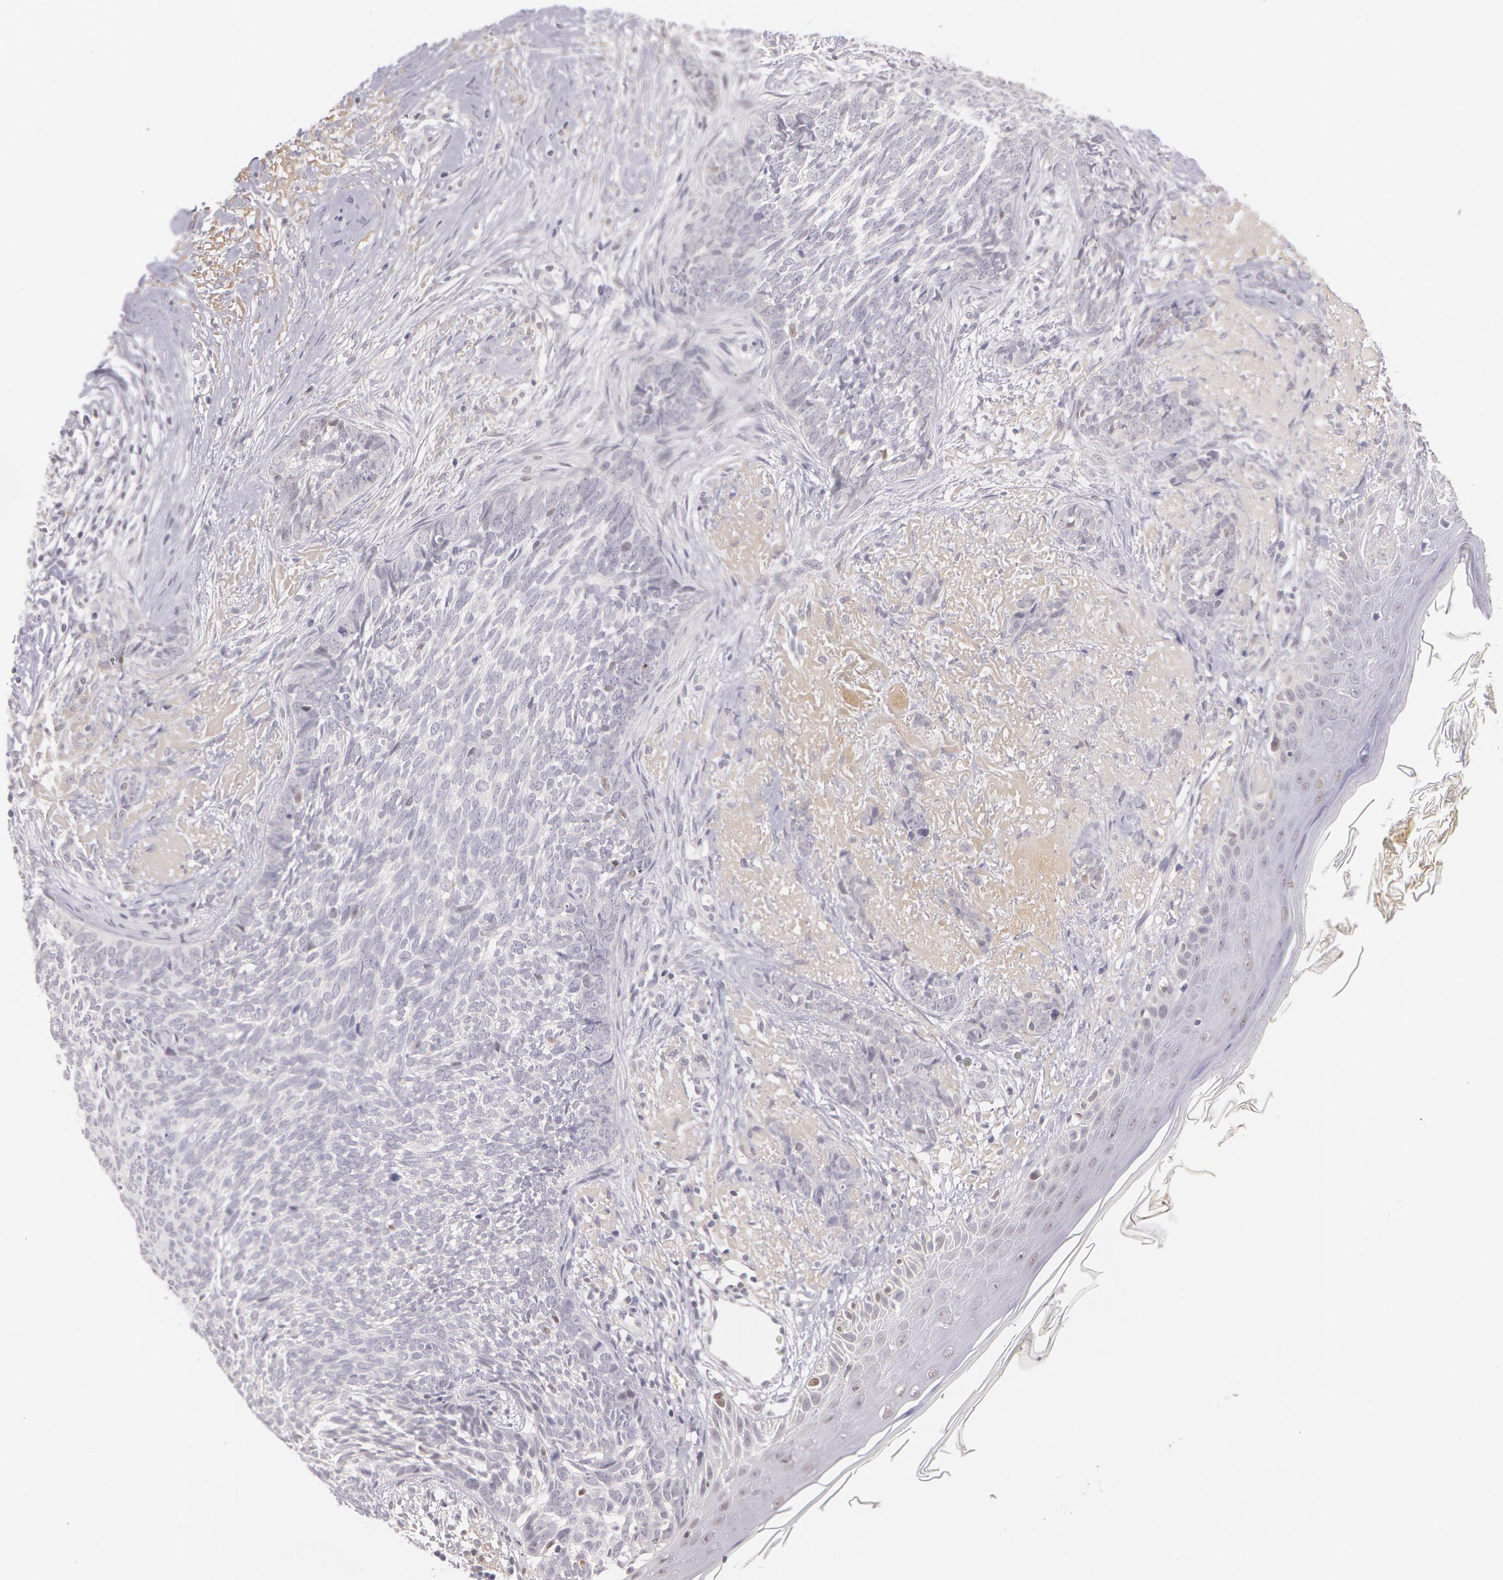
{"staining": {"intensity": "negative", "quantity": "none", "location": "none"}, "tissue": "skin cancer", "cell_type": "Tumor cells", "image_type": "cancer", "snomed": [{"axis": "morphology", "description": "Basal cell carcinoma"}, {"axis": "topography", "description": "Skin"}], "caption": "Tumor cells show no significant protein expression in skin cancer (basal cell carcinoma).", "gene": "LBP", "patient": {"sex": "female", "age": 81}}